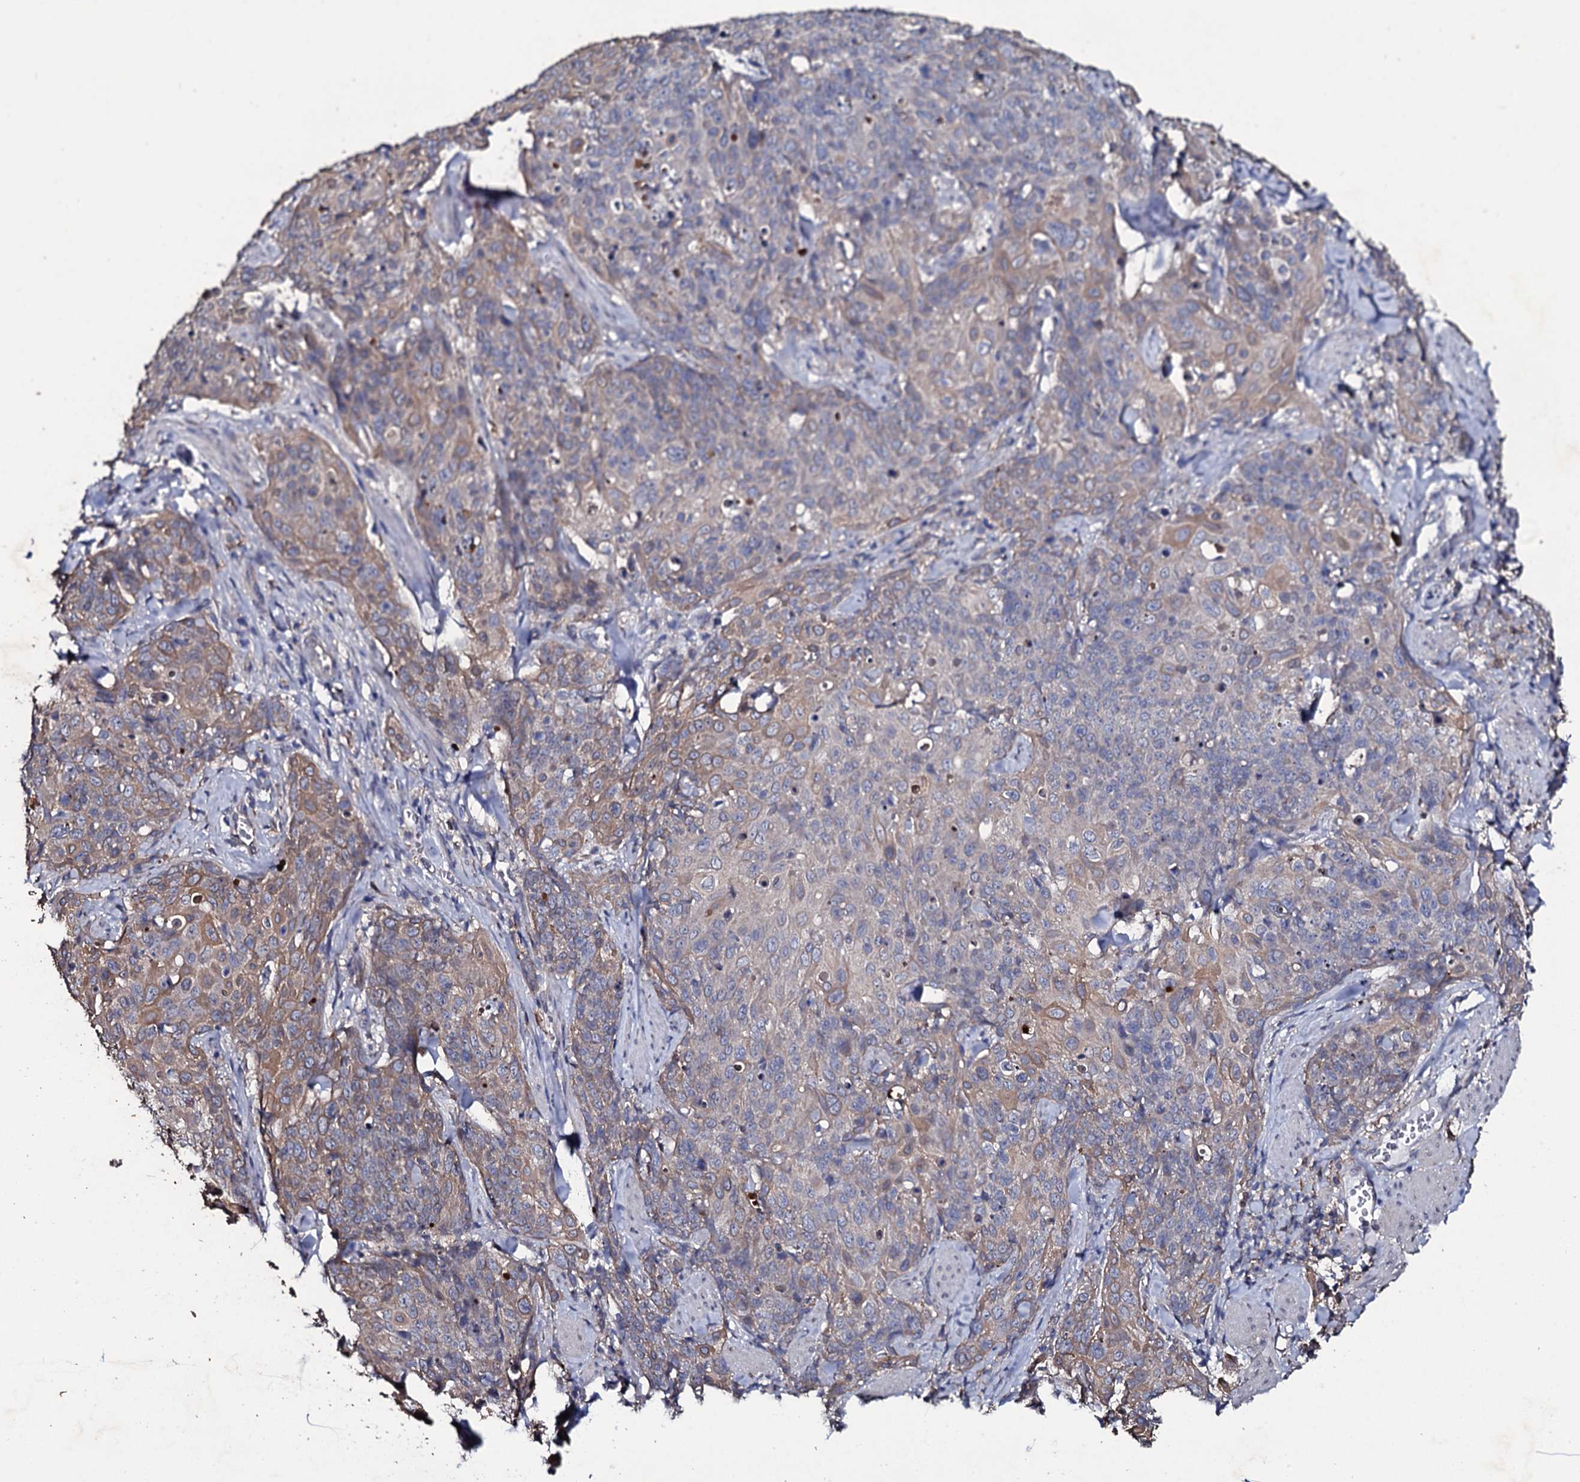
{"staining": {"intensity": "moderate", "quantity": "25%-75%", "location": "cytoplasmic/membranous"}, "tissue": "skin cancer", "cell_type": "Tumor cells", "image_type": "cancer", "snomed": [{"axis": "morphology", "description": "Squamous cell carcinoma, NOS"}, {"axis": "topography", "description": "Skin"}, {"axis": "topography", "description": "Vulva"}], "caption": "Immunohistochemistry (DAB (3,3'-diaminobenzidine)) staining of human squamous cell carcinoma (skin) demonstrates moderate cytoplasmic/membranous protein staining in about 25%-75% of tumor cells.", "gene": "CRYL1", "patient": {"sex": "female", "age": 85}}